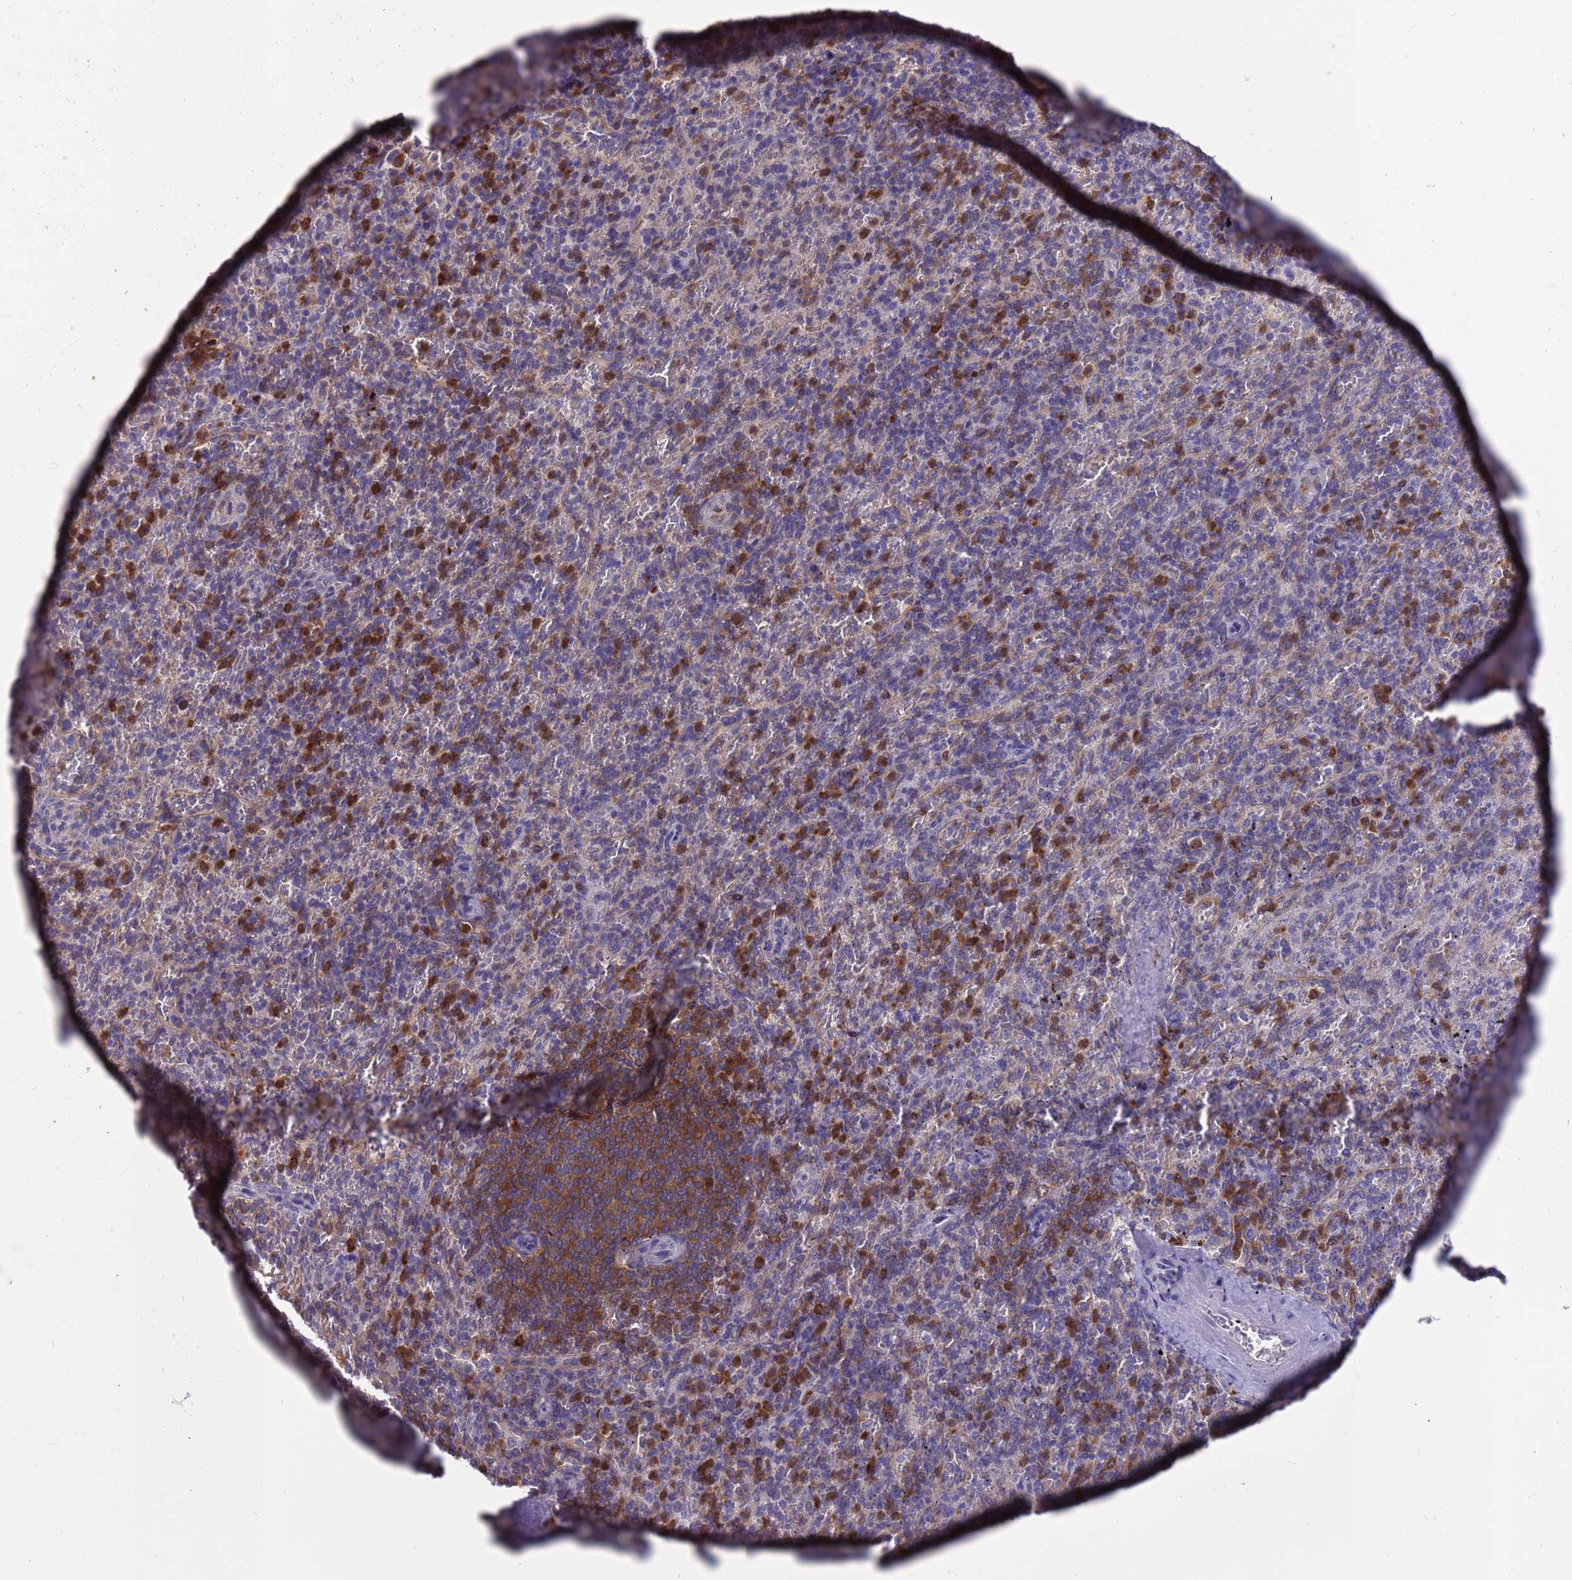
{"staining": {"intensity": "strong", "quantity": "<25%", "location": "cytoplasmic/membranous"}, "tissue": "spleen", "cell_type": "Cells in red pulp", "image_type": "normal", "snomed": [{"axis": "morphology", "description": "Normal tissue, NOS"}, {"axis": "topography", "description": "Spleen"}], "caption": "Protein expression by immunohistochemistry reveals strong cytoplasmic/membranous expression in approximately <25% of cells in red pulp in normal spleen.", "gene": "AMPD3", "patient": {"sex": "male", "age": 82}}